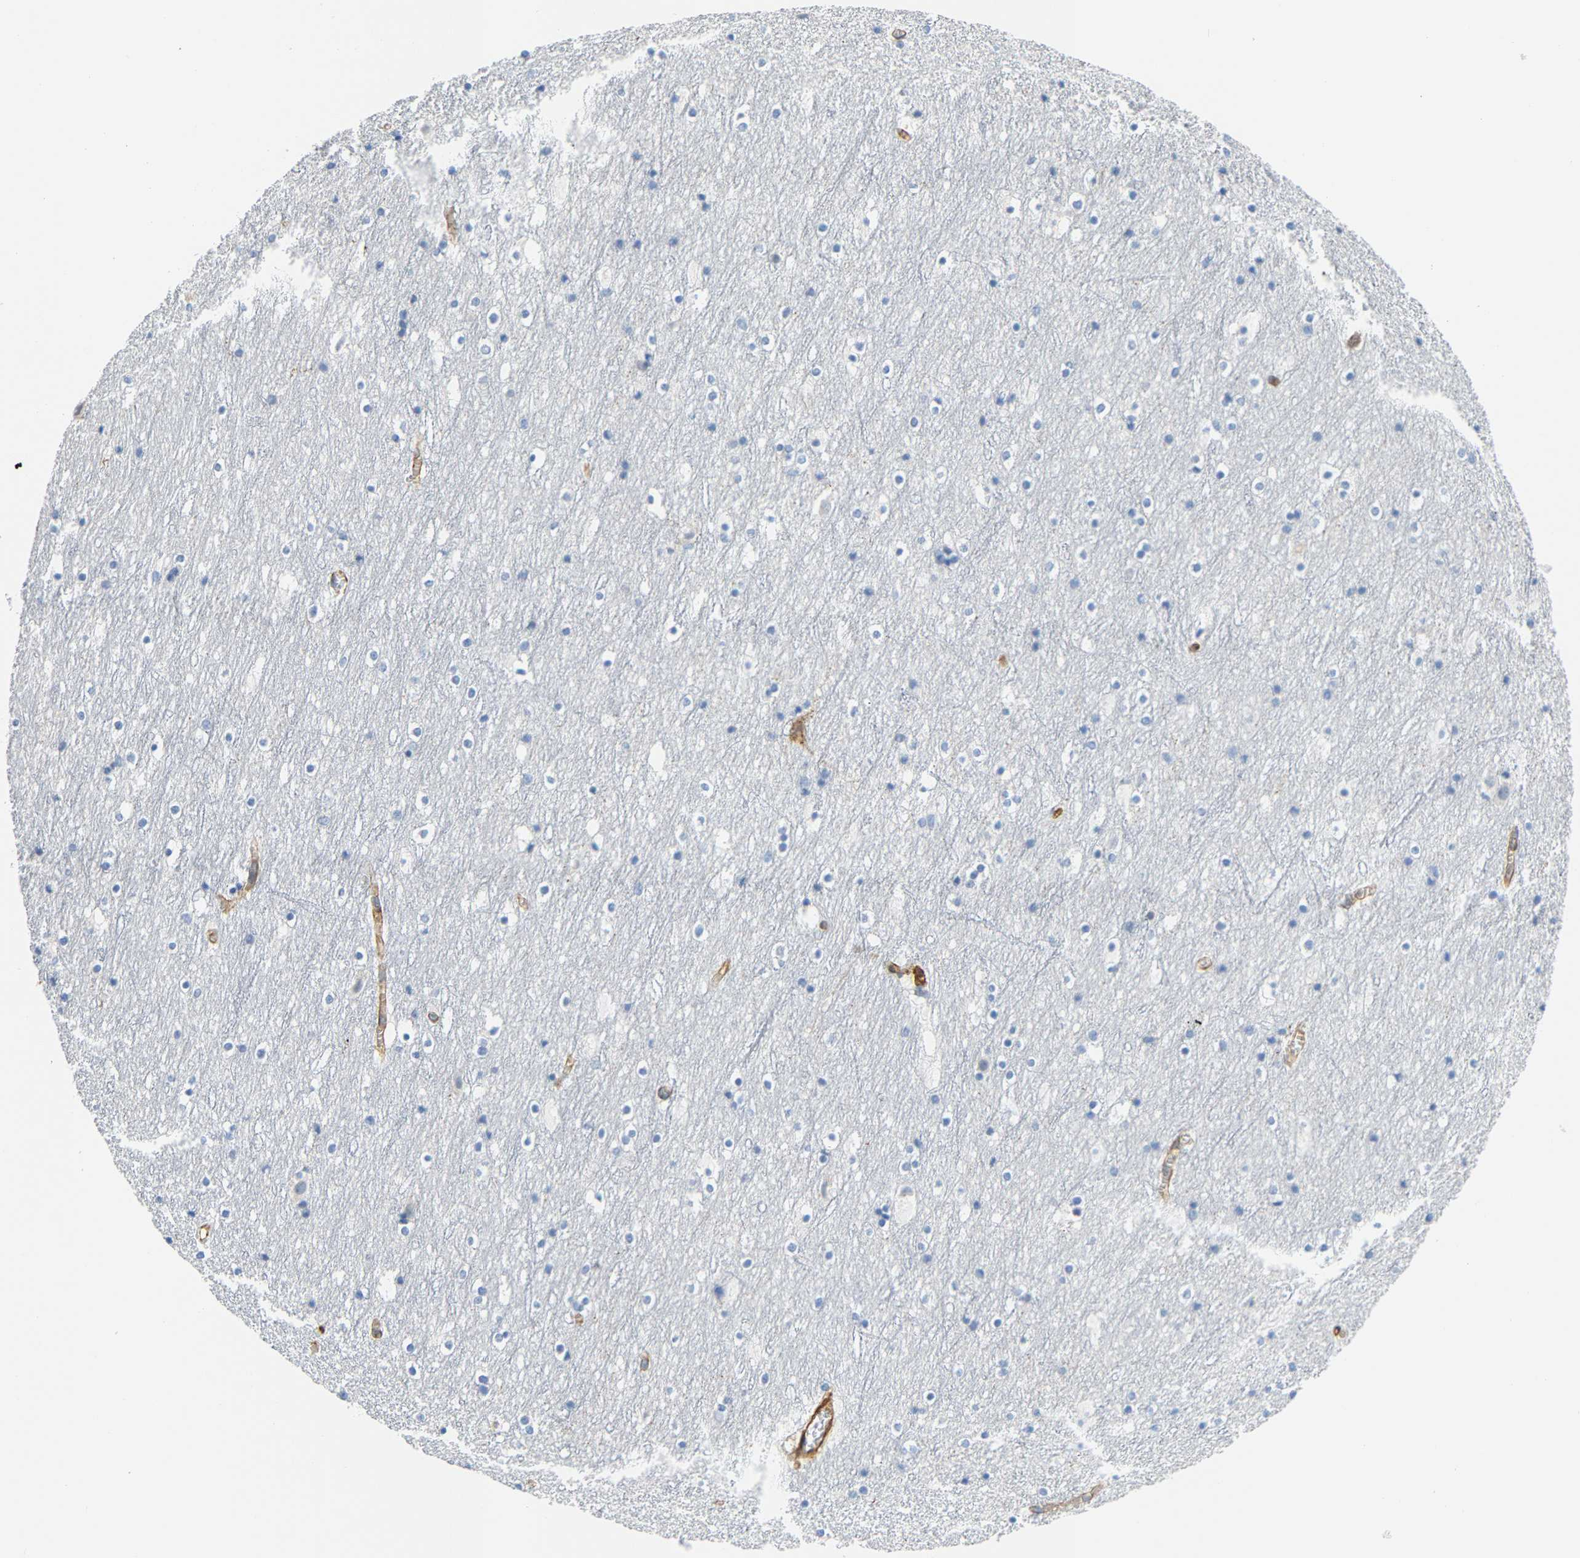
{"staining": {"intensity": "moderate", "quantity": ">75%", "location": "cytoplasmic/membranous"}, "tissue": "cerebral cortex", "cell_type": "Endothelial cells", "image_type": "normal", "snomed": [{"axis": "morphology", "description": "Normal tissue, NOS"}, {"axis": "topography", "description": "Cerebral cortex"}], "caption": "An IHC photomicrograph of unremarkable tissue is shown. Protein staining in brown labels moderate cytoplasmic/membranous positivity in cerebral cortex within endothelial cells. The staining was performed using DAB (3,3'-diaminobenzidine) to visualize the protein expression in brown, while the nuclei were stained in blue with hematoxylin (Magnification: 20x).", "gene": "PAWR", "patient": {"sex": "male", "age": 45}}